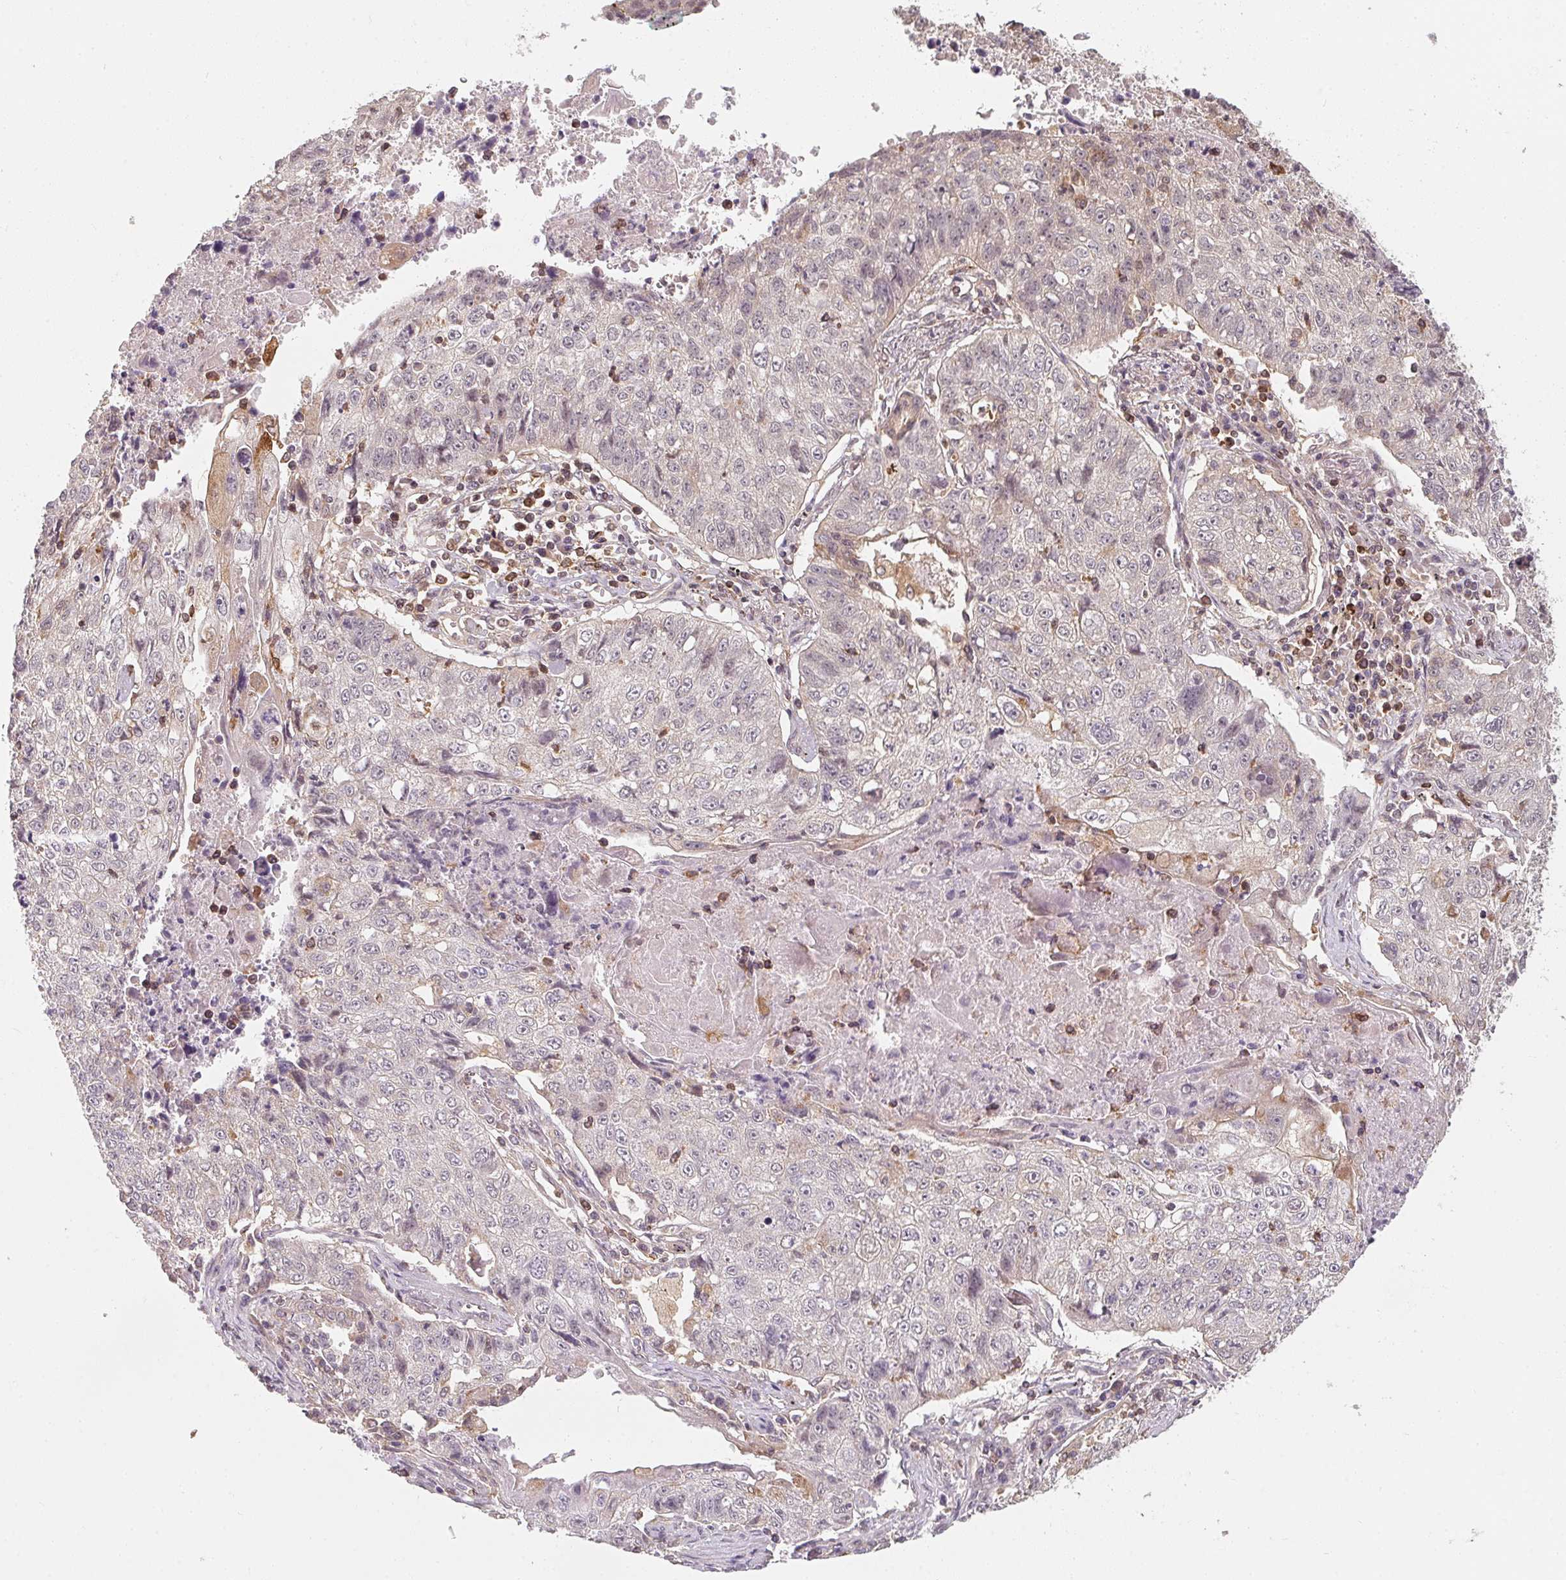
{"staining": {"intensity": "negative", "quantity": "none", "location": "none"}, "tissue": "lung cancer", "cell_type": "Tumor cells", "image_type": "cancer", "snomed": [{"axis": "morphology", "description": "Normal morphology"}, {"axis": "morphology", "description": "Aneuploidy"}, {"axis": "morphology", "description": "Squamous cell carcinoma, NOS"}, {"axis": "topography", "description": "Lymph node"}, {"axis": "topography", "description": "Lung"}], "caption": "Lung cancer was stained to show a protein in brown. There is no significant positivity in tumor cells. The staining was performed using DAB to visualize the protein expression in brown, while the nuclei were stained in blue with hematoxylin (Magnification: 20x).", "gene": "ANKRD13A", "patient": {"sex": "female", "age": 76}}